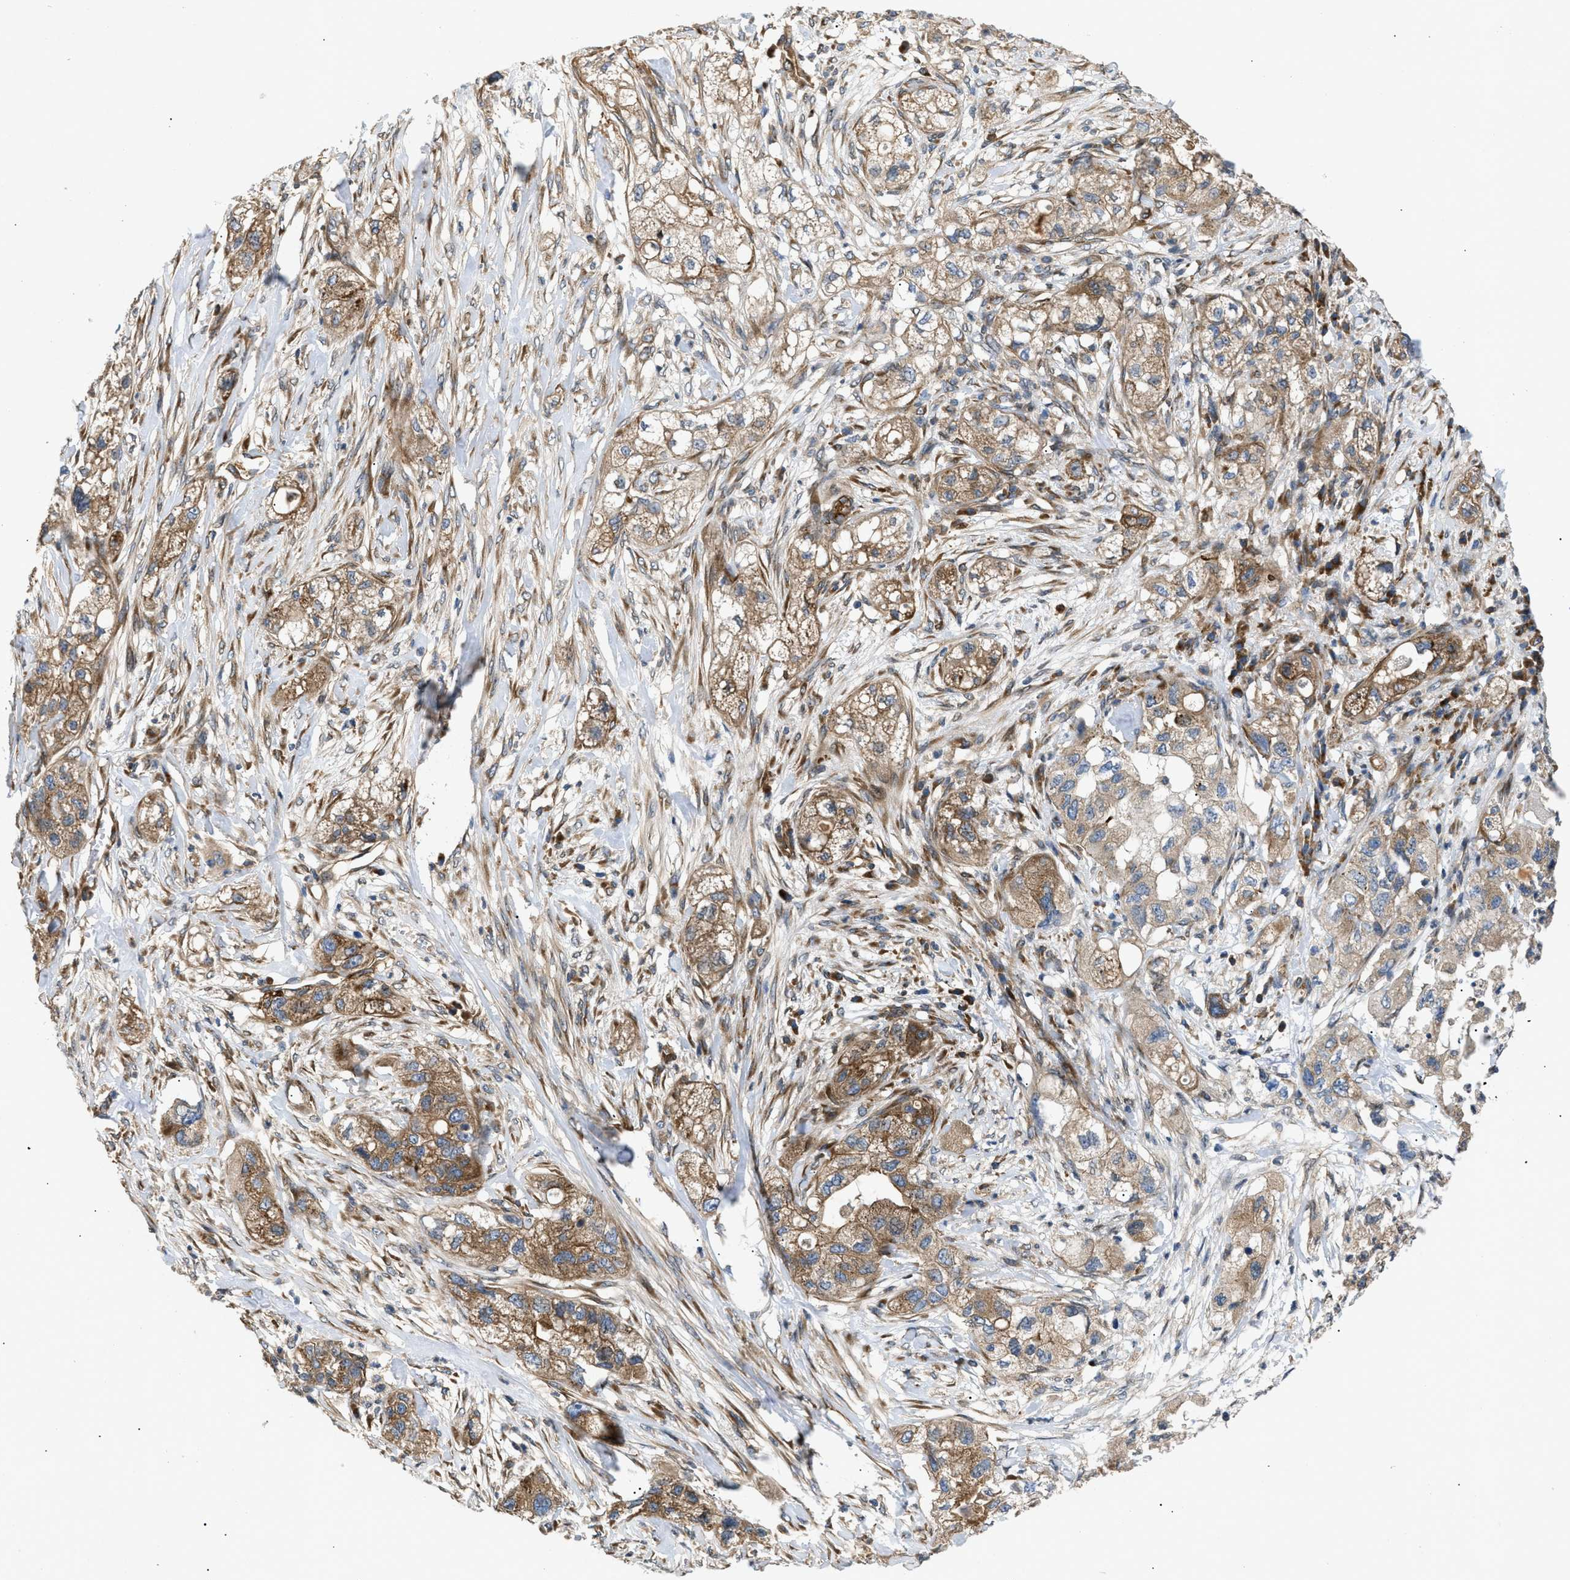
{"staining": {"intensity": "moderate", "quantity": ">75%", "location": "cytoplasmic/membranous"}, "tissue": "pancreatic cancer", "cell_type": "Tumor cells", "image_type": "cancer", "snomed": [{"axis": "morphology", "description": "Adenocarcinoma, NOS"}, {"axis": "topography", "description": "Pancreas"}], "caption": "DAB immunohistochemical staining of adenocarcinoma (pancreatic) demonstrates moderate cytoplasmic/membranous protein staining in approximately >75% of tumor cells.", "gene": "LYSMD3", "patient": {"sex": "female", "age": 78}}